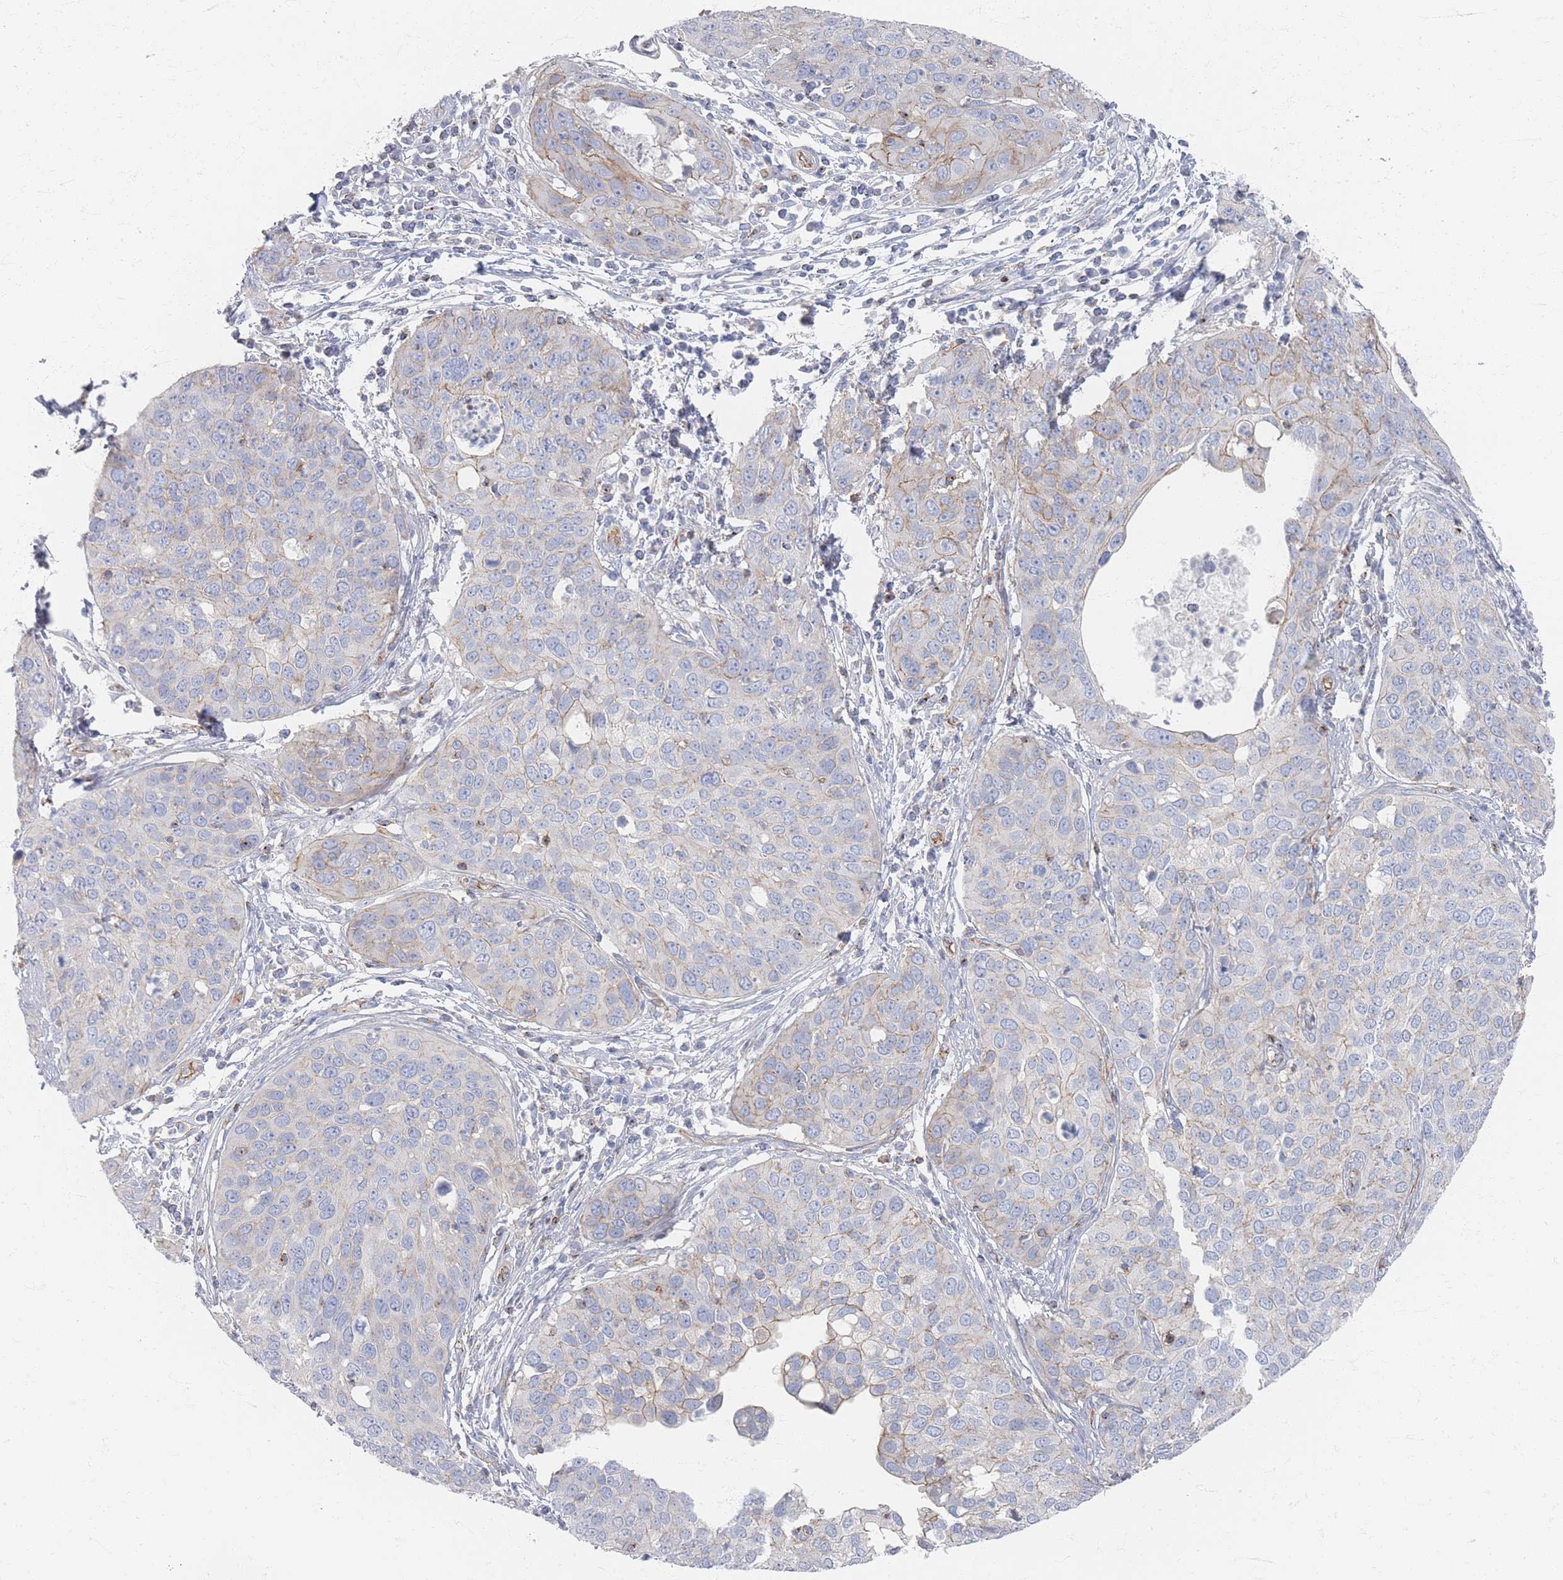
{"staining": {"intensity": "negative", "quantity": "none", "location": "none"}, "tissue": "cervical cancer", "cell_type": "Tumor cells", "image_type": "cancer", "snomed": [{"axis": "morphology", "description": "Squamous cell carcinoma, NOS"}, {"axis": "topography", "description": "Cervix"}], "caption": "There is no significant staining in tumor cells of cervical squamous cell carcinoma.", "gene": "GNB1", "patient": {"sex": "female", "age": 36}}